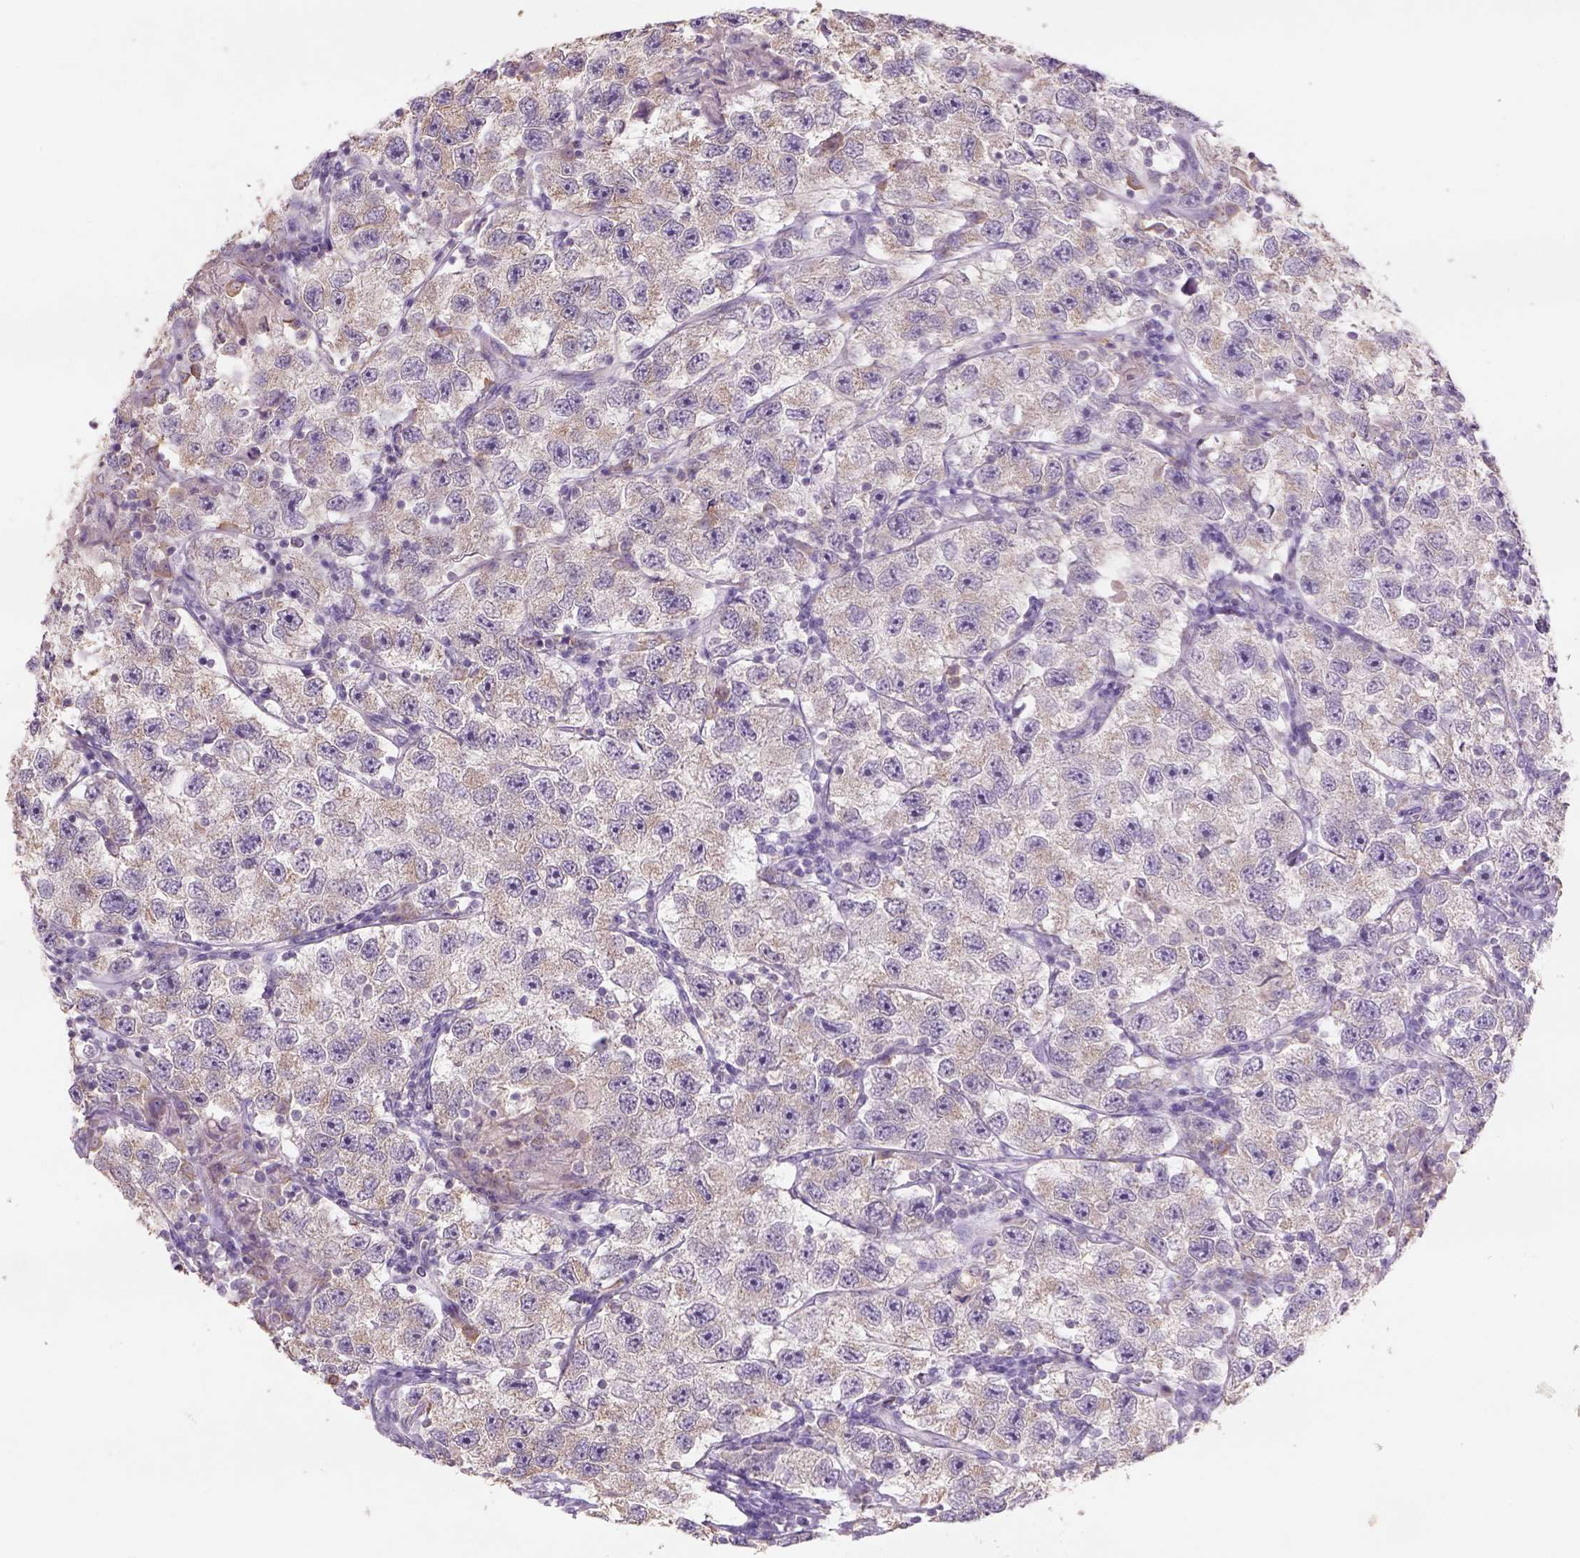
{"staining": {"intensity": "weak", "quantity": ">75%", "location": "cytoplasmic/membranous"}, "tissue": "testis cancer", "cell_type": "Tumor cells", "image_type": "cancer", "snomed": [{"axis": "morphology", "description": "Seminoma, NOS"}, {"axis": "topography", "description": "Testis"}], "caption": "Testis seminoma stained with immunohistochemistry (IHC) shows weak cytoplasmic/membranous positivity in about >75% of tumor cells. Immunohistochemistry stains the protein of interest in brown and the nuclei are stained blue.", "gene": "NAALAD2", "patient": {"sex": "male", "age": 26}}